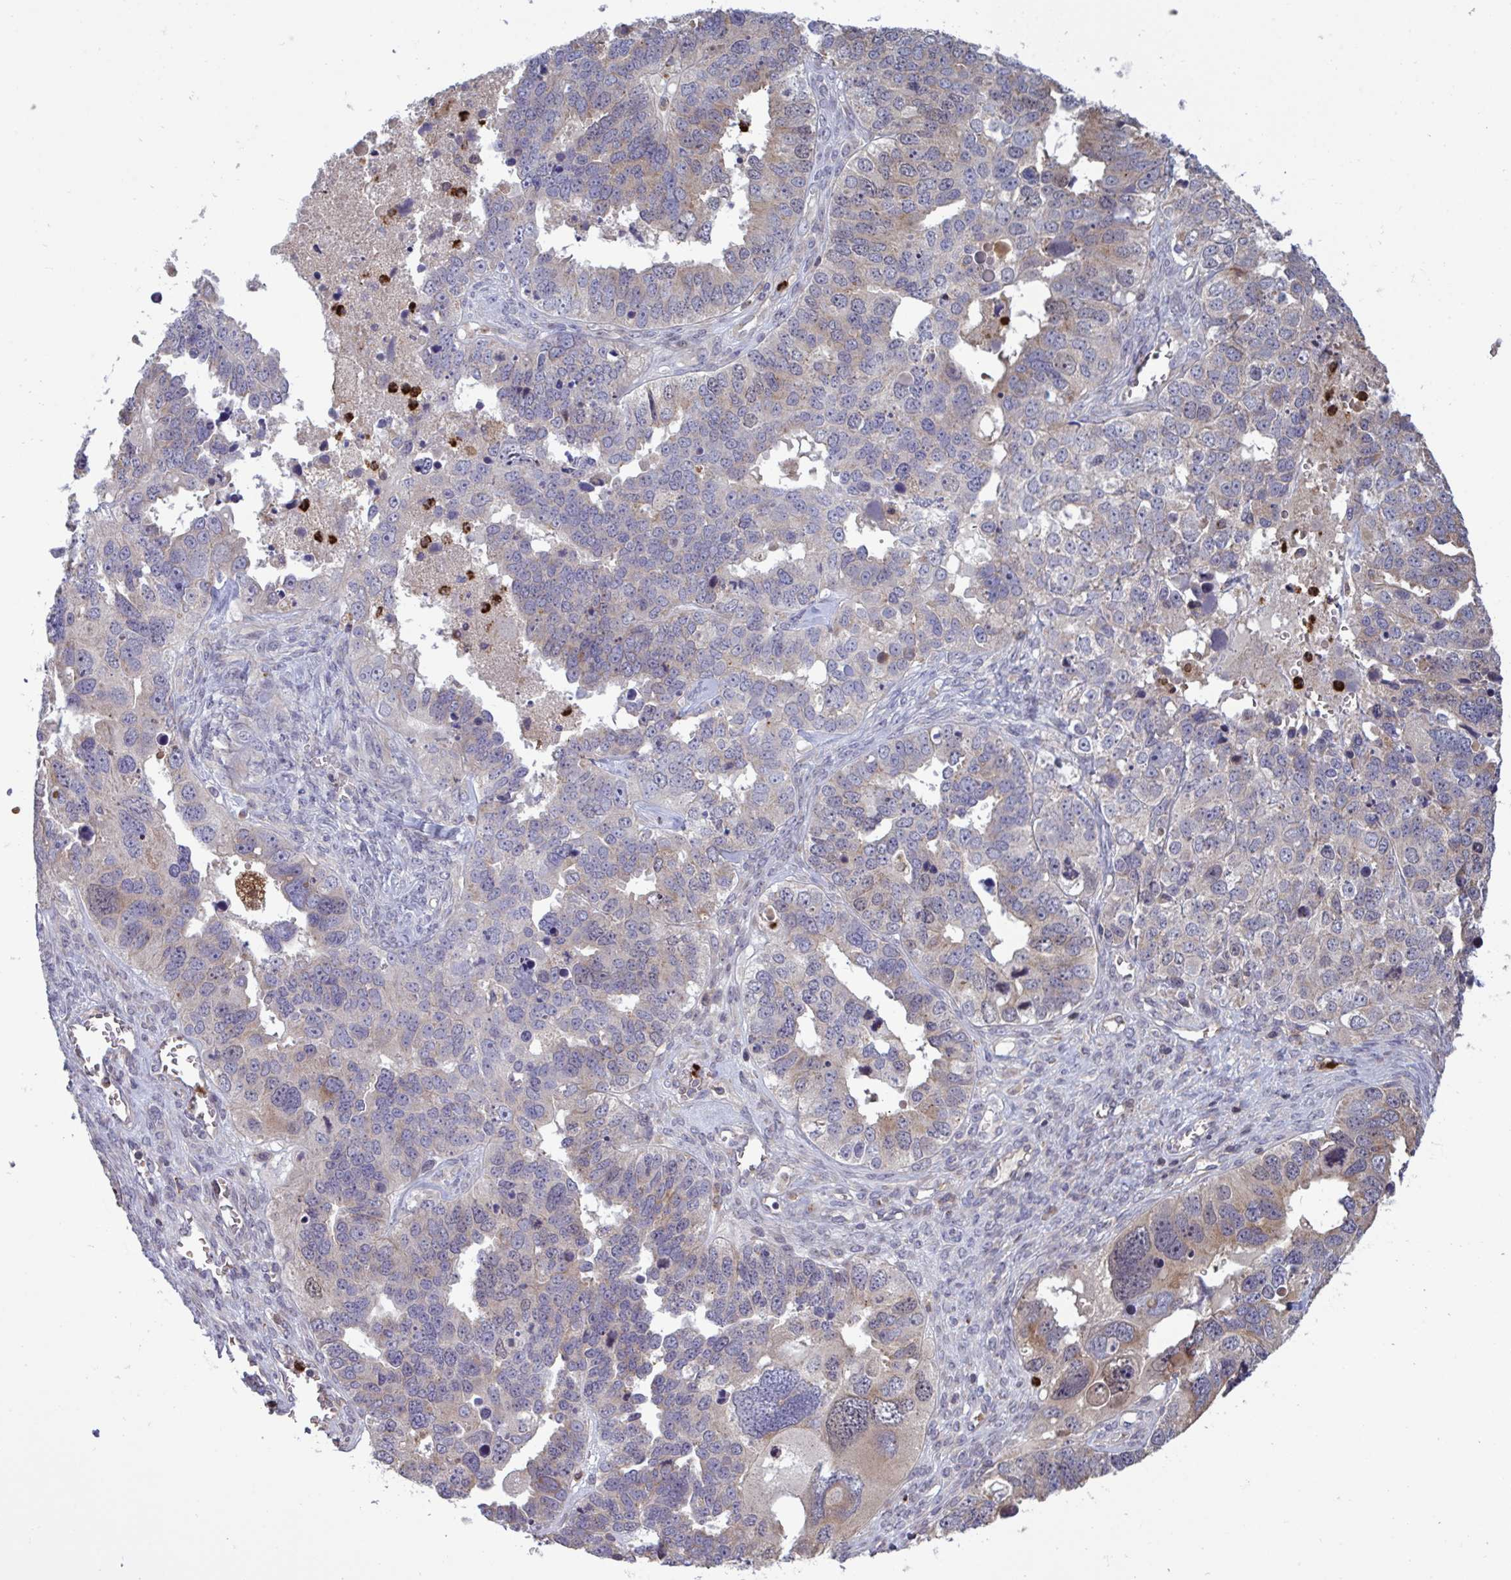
{"staining": {"intensity": "weak", "quantity": "<25%", "location": "cytoplasmic/membranous"}, "tissue": "ovarian cancer", "cell_type": "Tumor cells", "image_type": "cancer", "snomed": [{"axis": "morphology", "description": "Cystadenocarcinoma, serous, NOS"}, {"axis": "topography", "description": "Ovary"}], "caption": "Immunohistochemistry (IHC) photomicrograph of ovarian cancer stained for a protein (brown), which displays no expression in tumor cells.", "gene": "IL1R1", "patient": {"sex": "female", "age": 76}}